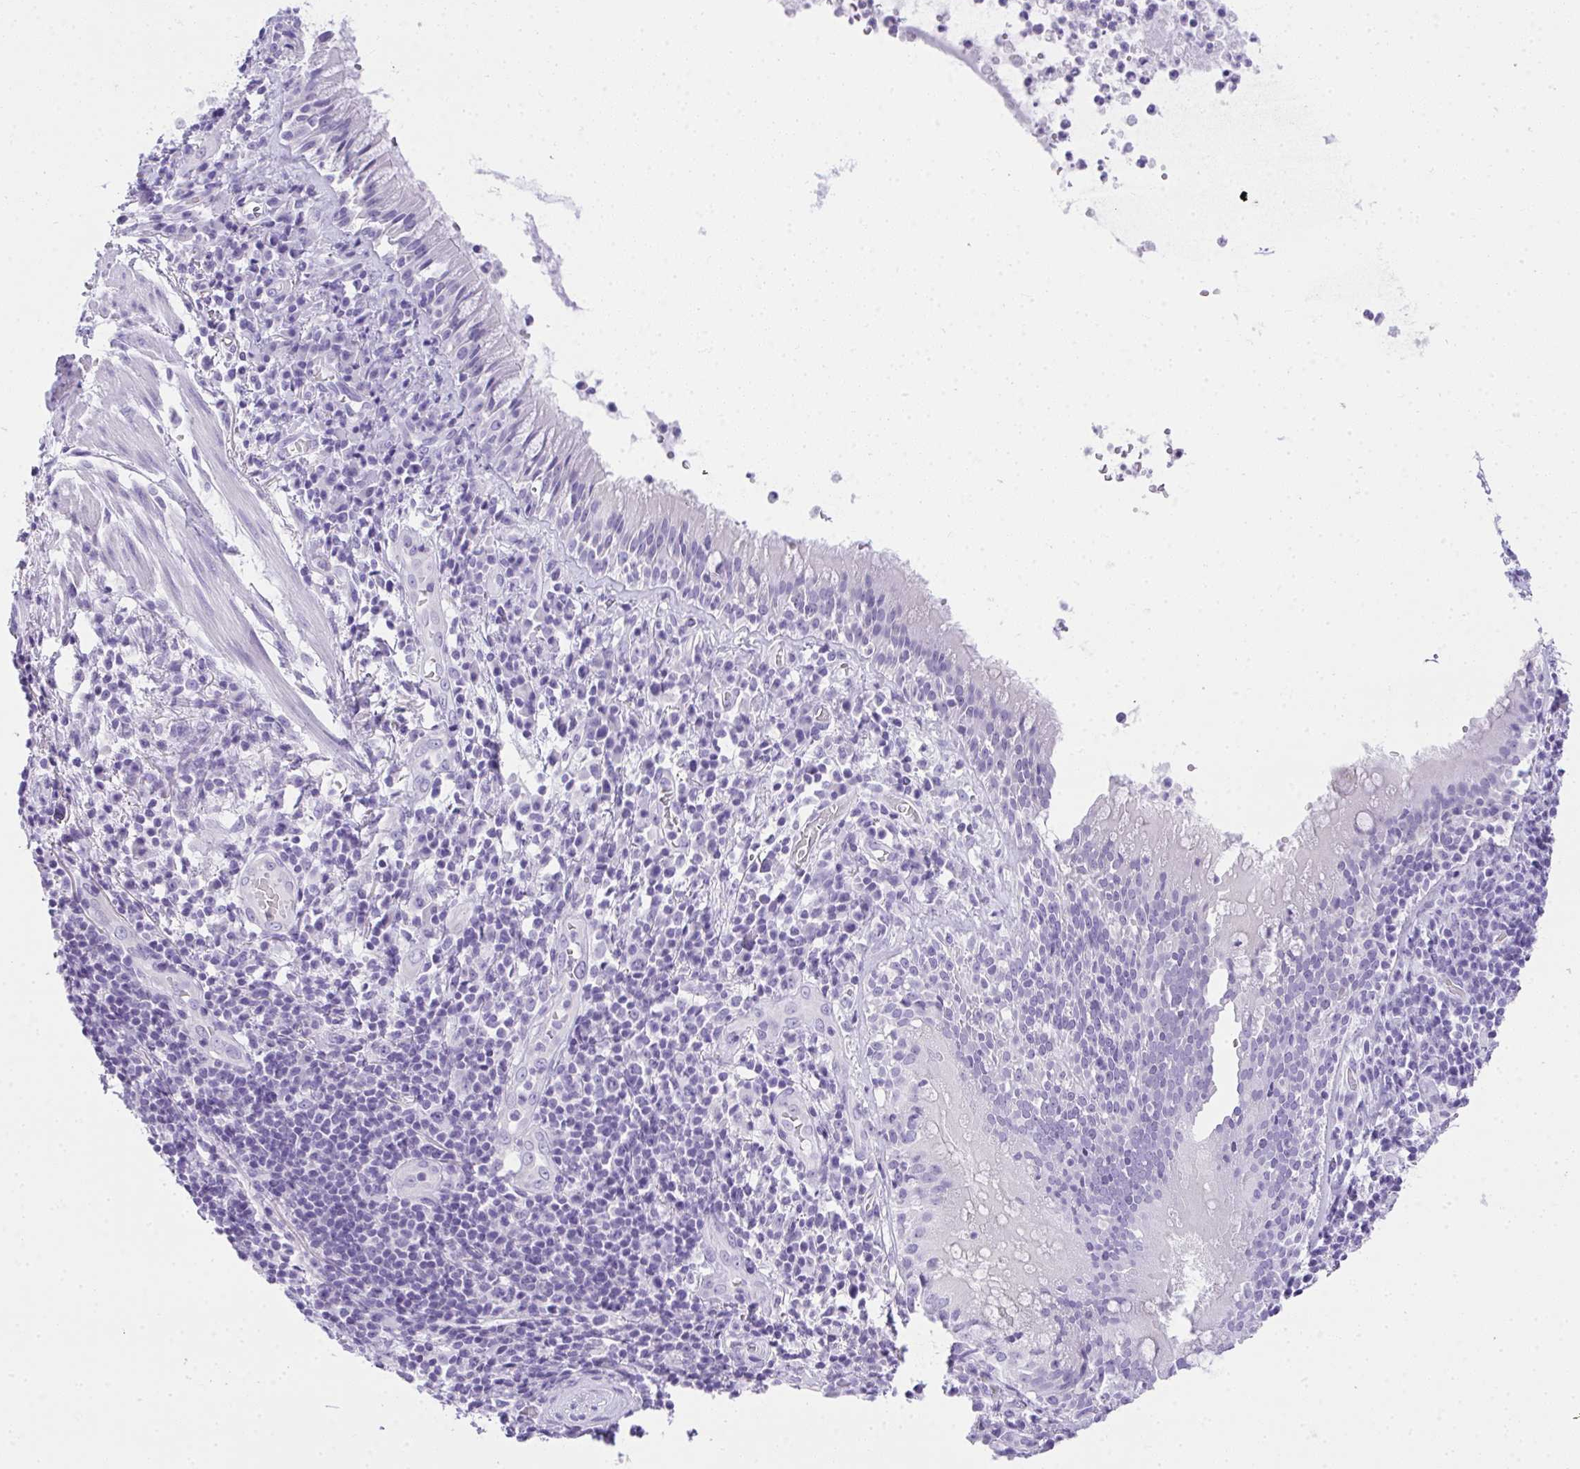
{"staining": {"intensity": "negative", "quantity": "none", "location": "none"}, "tissue": "bronchus", "cell_type": "Respiratory epithelial cells", "image_type": "normal", "snomed": [{"axis": "morphology", "description": "Normal tissue, NOS"}, {"axis": "topography", "description": "Cartilage tissue"}, {"axis": "topography", "description": "Bronchus"}], "caption": "This is an immunohistochemistry (IHC) image of benign bronchus. There is no expression in respiratory epithelial cells.", "gene": "AVIL", "patient": {"sex": "male", "age": 56}}